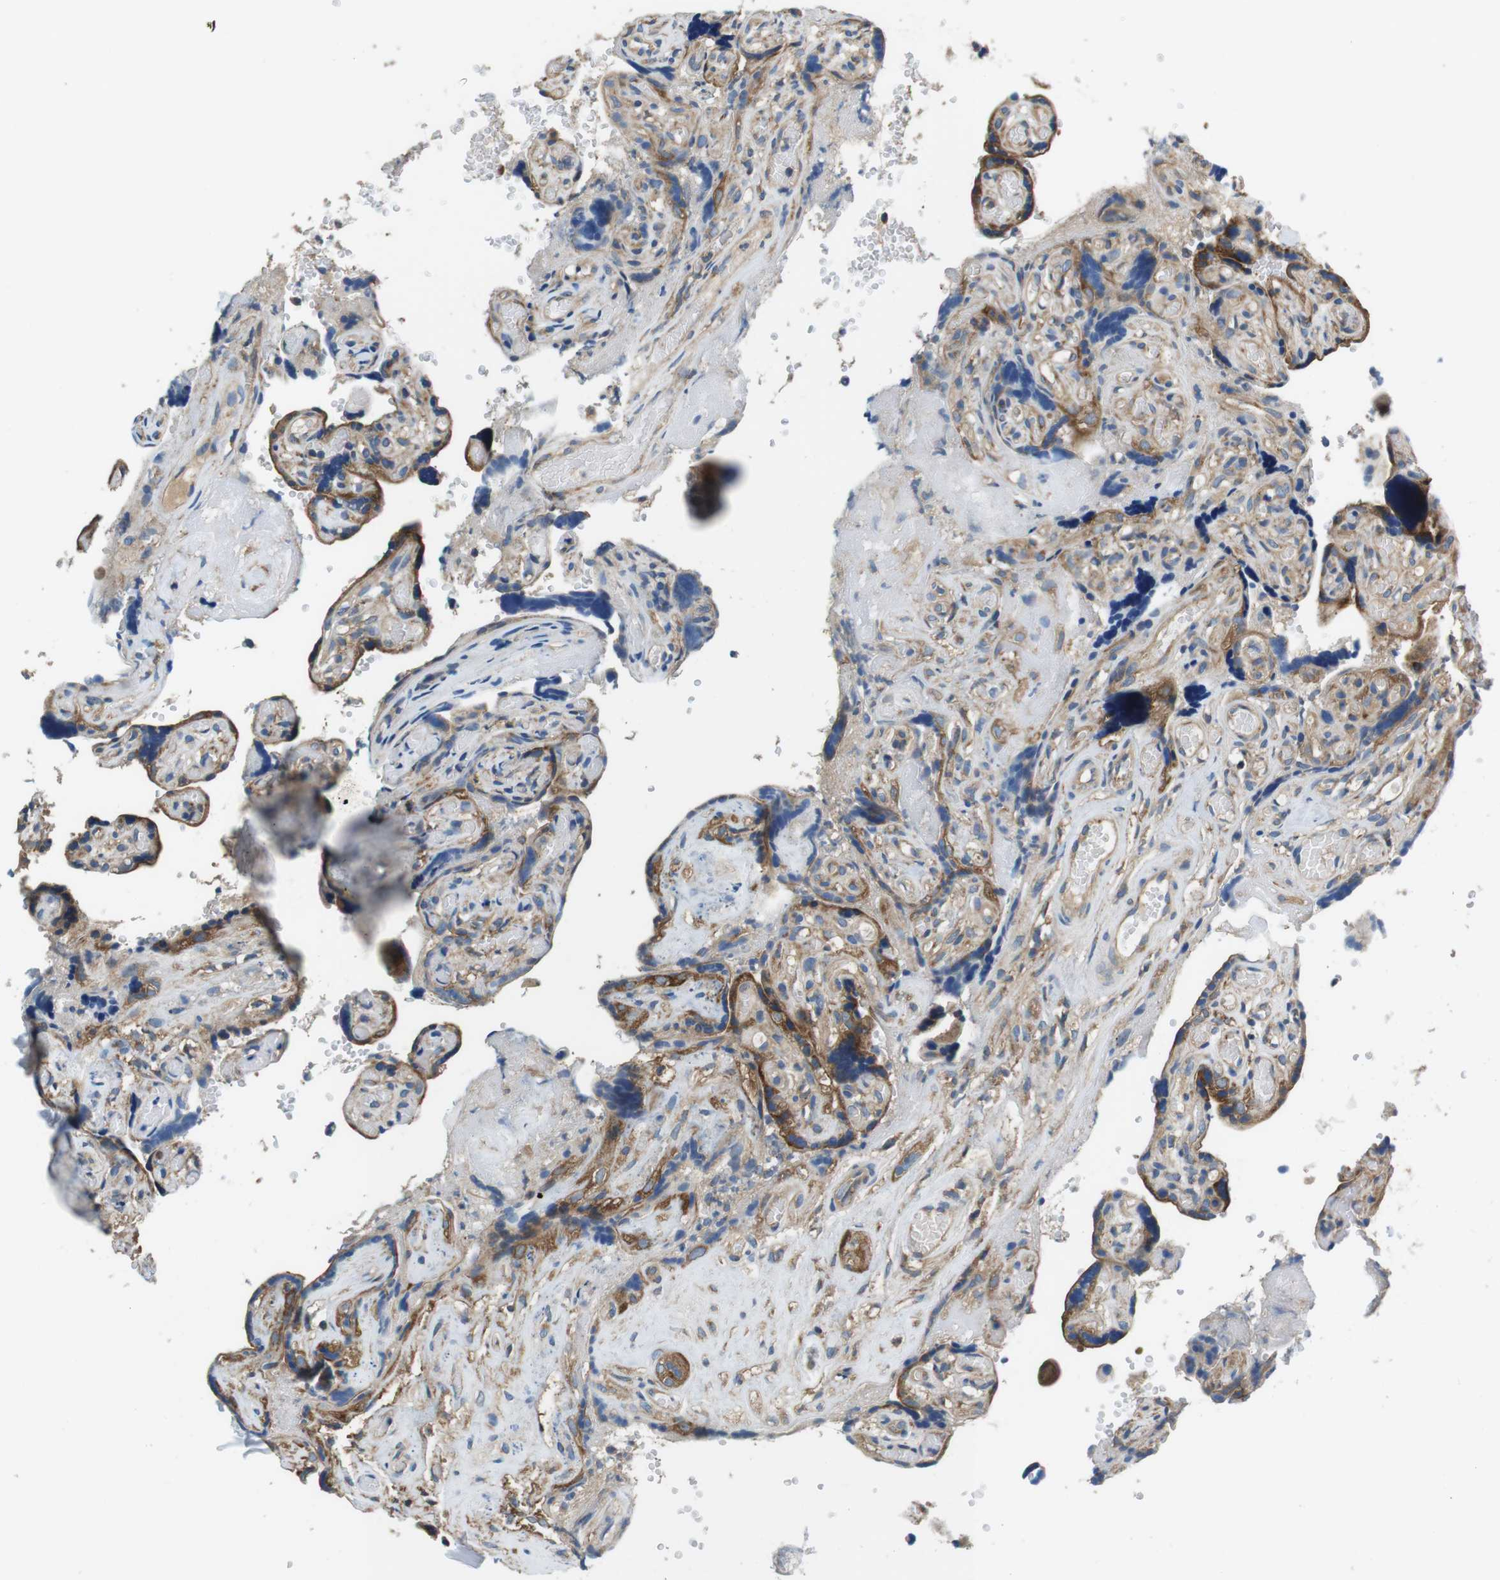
{"staining": {"intensity": "moderate", "quantity": ">75%", "location": "cytoplasmic/membranous"}, "tissue": "placenta", "cell_type": "Decidual cells", "image_type": "normal", "snomed": [{"axis": "morphology", "description": "Normal tissue, NOS"}, {"axis": "topography", "description": "Placenta"}], "caption": "Moderate cytoplasmic/membranous expression is present in approximately >75% of decidual cells in benign placenta. The staining was performed using DAB (3,3'-diaminobenzidine), with brown indicating positive protein expression. Nuclei are stained blue with hematoxylin.", "gene": "DENND4C", "patient": {"sex": "female", "age": 30}}